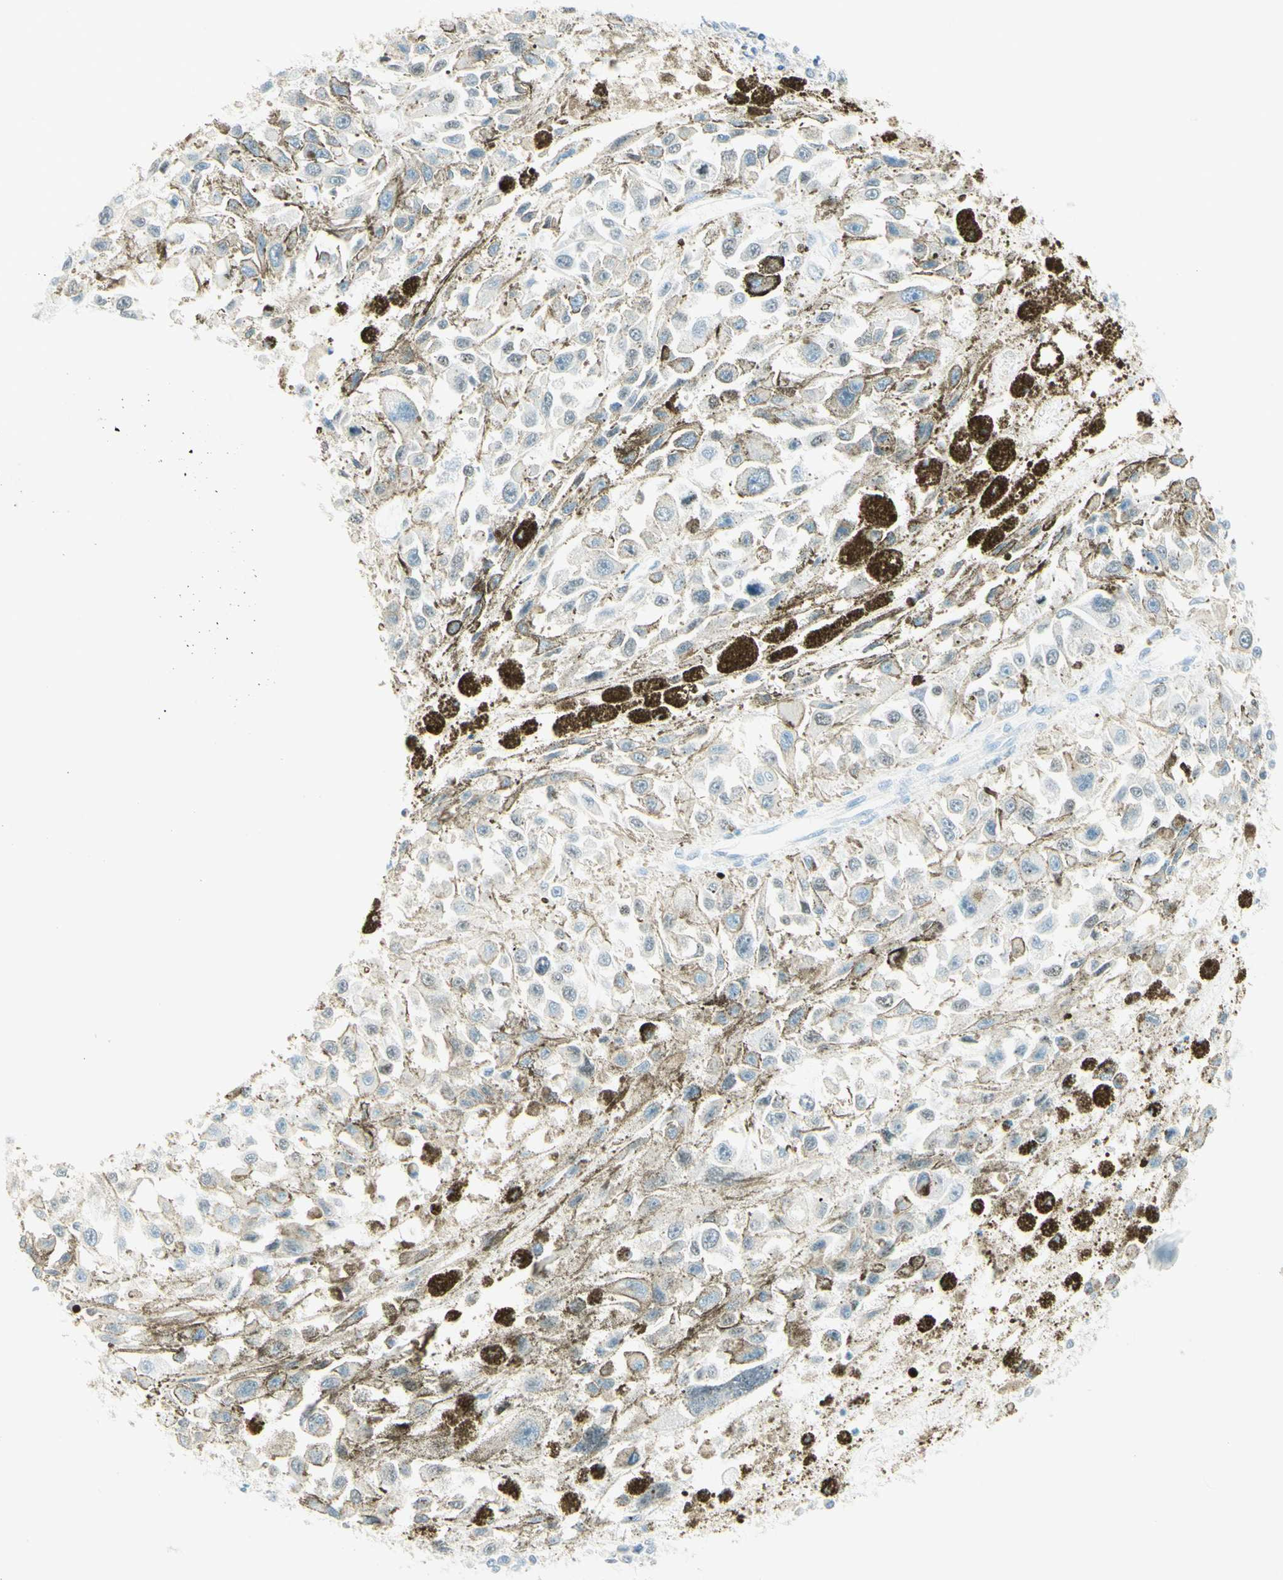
{"staining": {"intensity": "negative", "quantity": "none", "location": "none"}, "tissue": "melanoma", "cell_type": "Tumor cells", "image_type": "cancer", "snomed": [{"axis": "morphology", "description": "Malignant melanoma, Metastatic site"}, {"axis": "topography", "description": "Lymph node"}], "caption": "A histopathology image of human malignant melanoma (metastatic site) is negative for staining in tumor cells. (DAB IHC visualized using brightfield microscopy, high magnification).", "gene": "TMEM132D", "patient": {"sex": "male", "age": 59}}